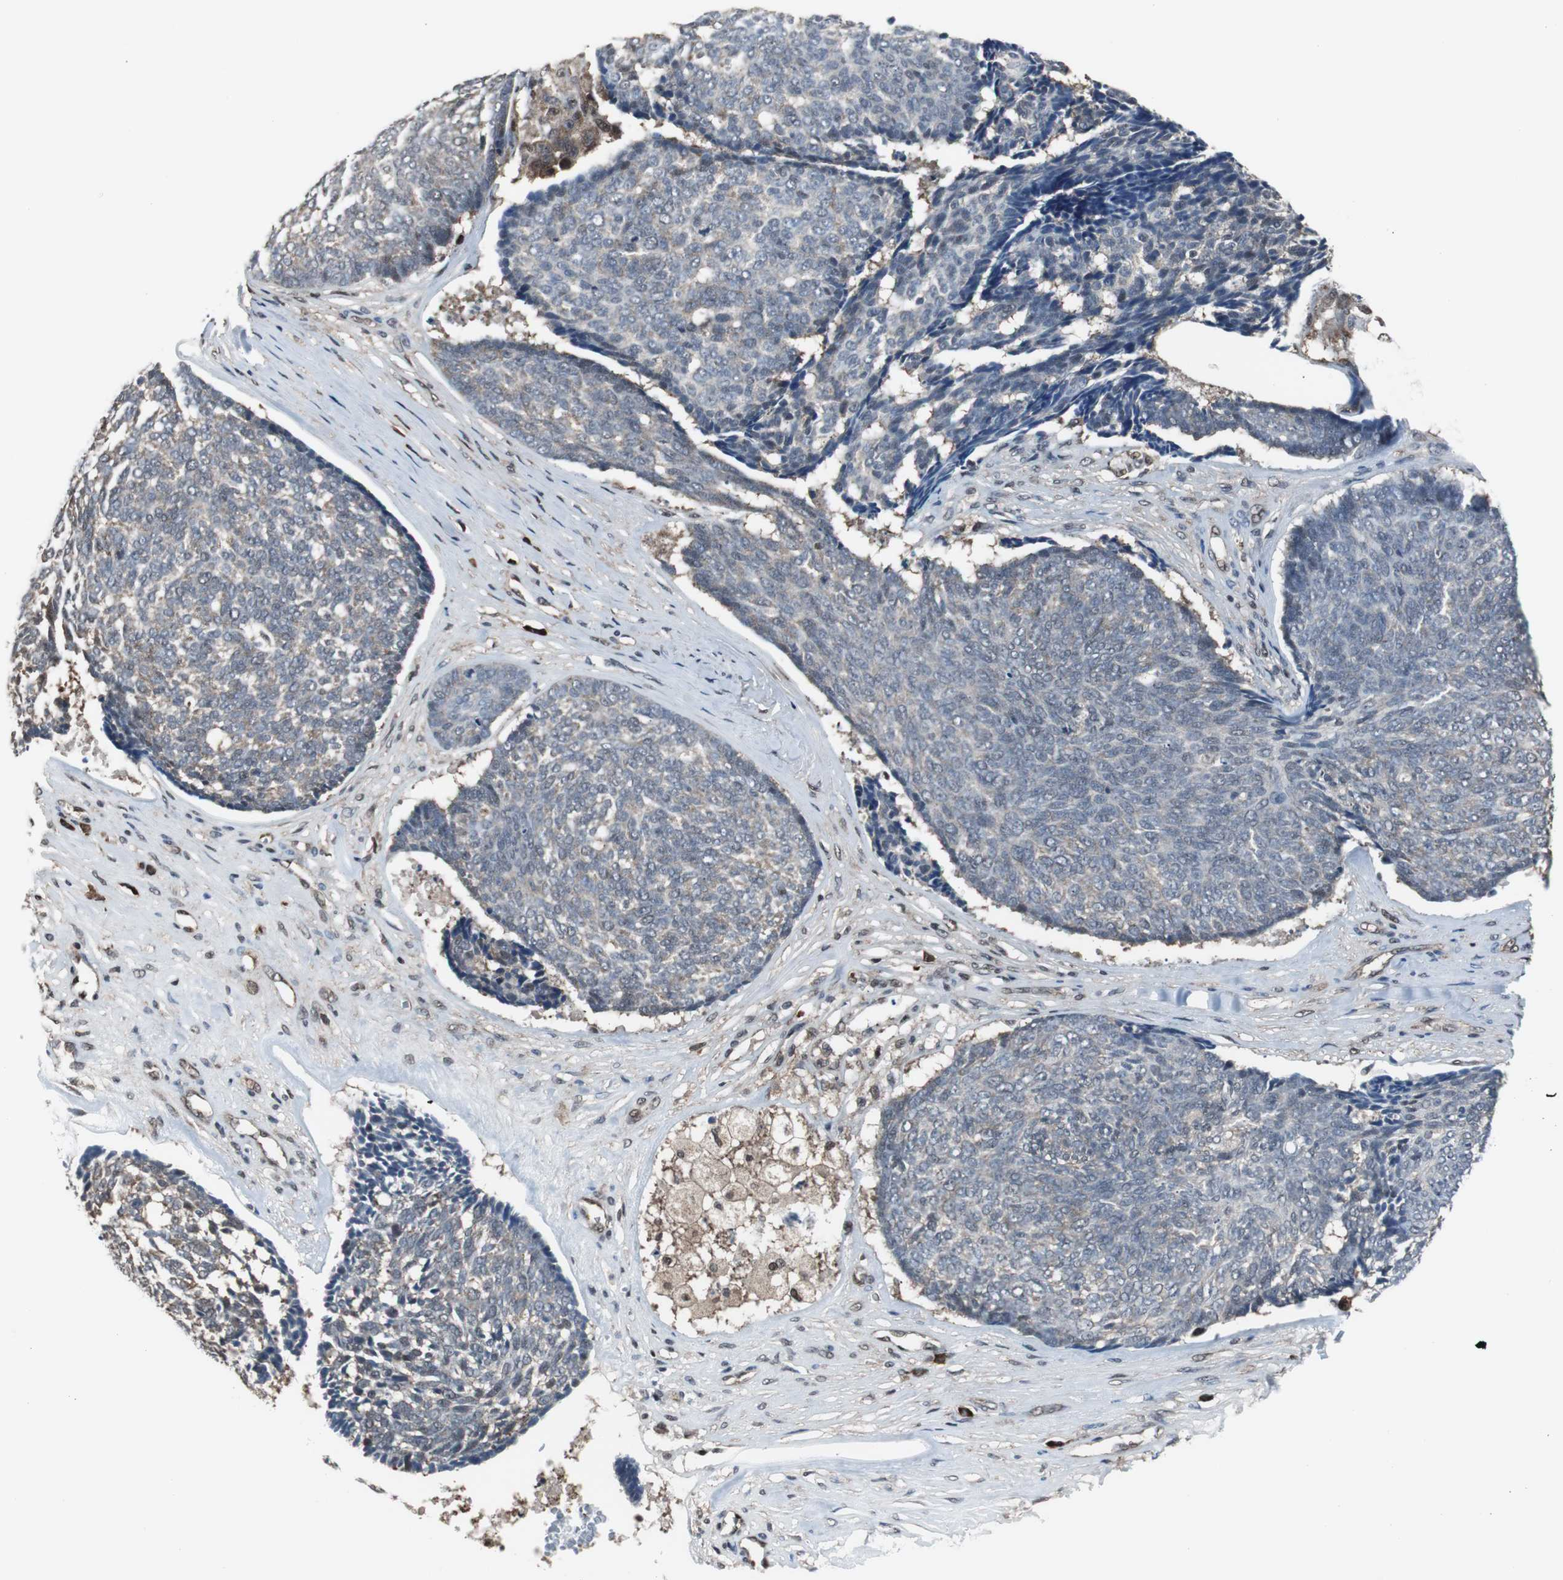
{"staining": {"intensity": "negative", "quantity": "none", "location": "none"}, "tissue": "skin cancer", "cell_type": "Tumor cells", "image_type": "cancer", "snomed": [{"axis": "morphology", "description": "Basal cell carcinoma"}, {"axis": "topography", "description": "Skin"}], "caption": "A photomicrograph of human skin basal cell carcinoma is negative for staining in tumor cells.", "gene": "VCP", "patient": {"sex": "male", "age": 84}}